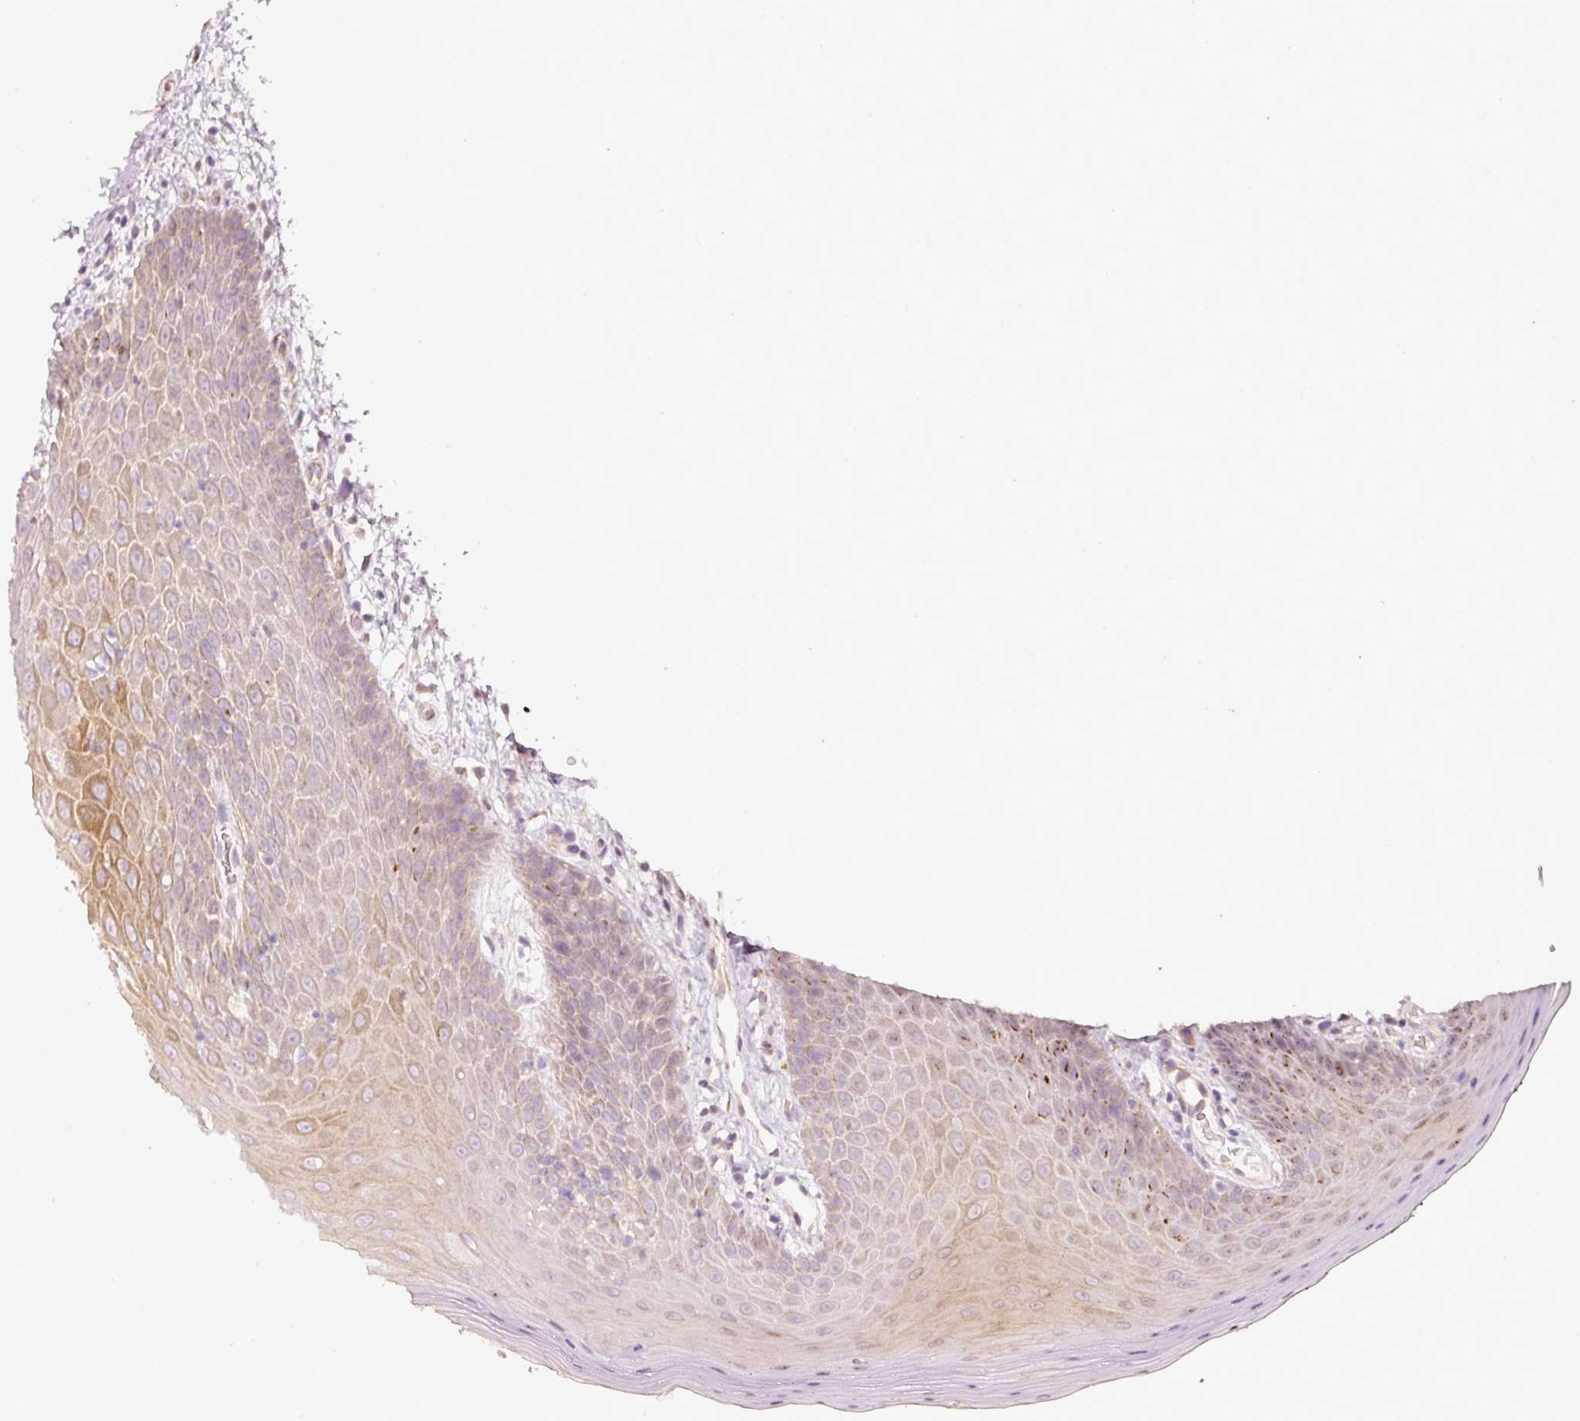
{"staining": {"intensity": "moderate", "quantity": "25%-75%", "location": "cytoplasmic/membranous"}, "tissue": "oral mucosa", "cell_type": "Squamous epithelial cells", "image_type": "normal", "snomed": [{"axis": "morphology", "description": "Normal tissue, NOS"}, {"axis": "topography", "description": "Oral tissue"}, {"axis": "topography", "description": "Tounge, NOS"}], "caption": "A medium amount of moderate cytoplasmic/membranous staining is identified in about 25%-75% of squamous epithelial cells in normal oral mucosa.", "gene": "MAP10", "patient": {"sex": "female", "age": 59}}